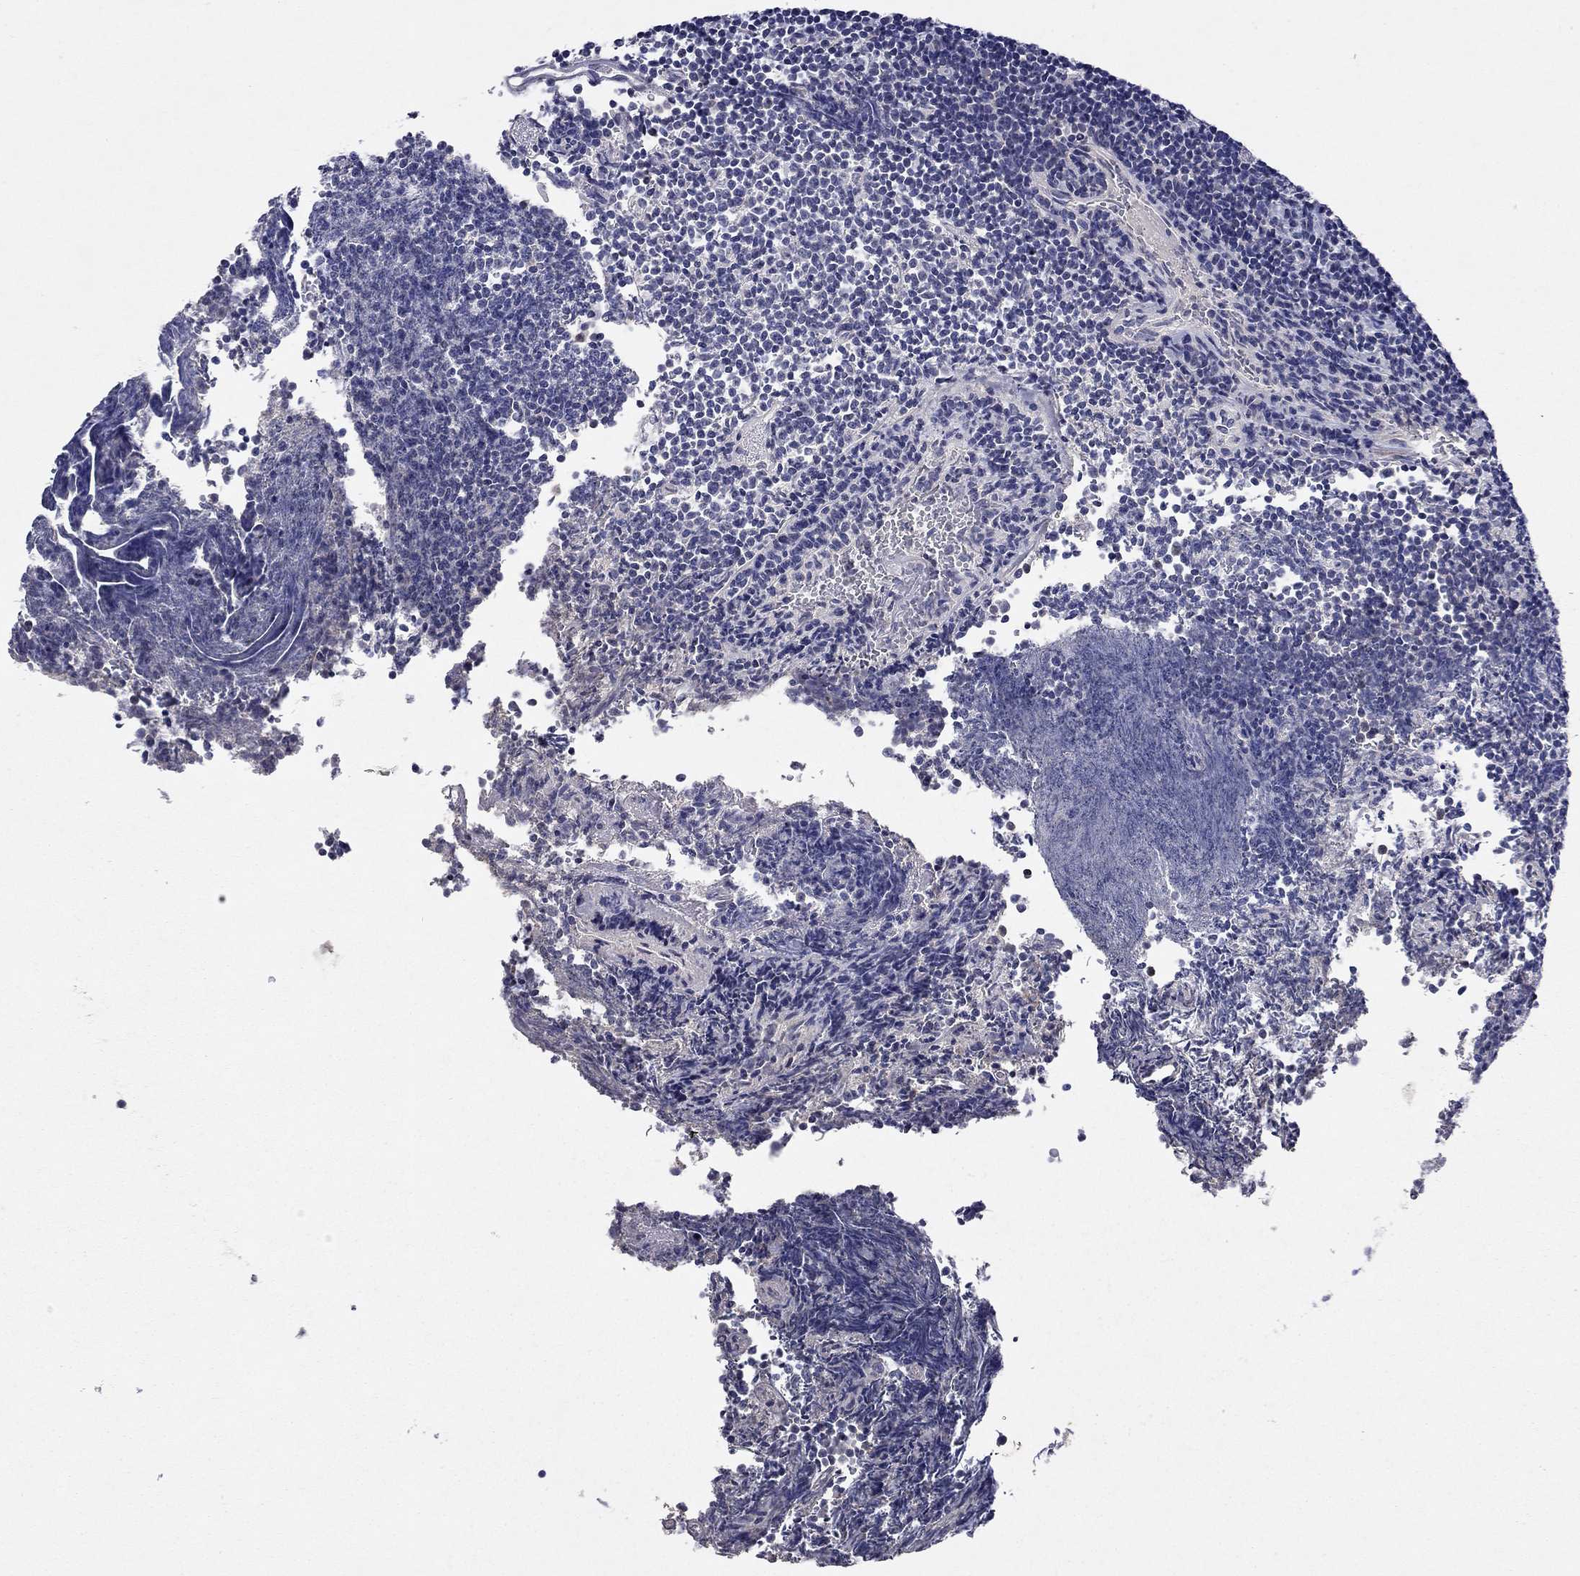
{"staining": {"intensity": "negative", "quantity": "none", "location": "none"}, "tissue": "lymphoma", "cell_type": "Tumor cells", "image_type": "cancer", "snomed": [{"axis": "morphology", "description": "Malignant lymphoma, non-Hodgkin's type, Low grade"}, {"axis": "topography", "description": "Brain"}], "caption": "Lymphoma stained for a protein using immunohistochemistry exhibits no positivity tumor cells.", "gene": "ESR2", "patient": {"sex": "female", "age": 66}}